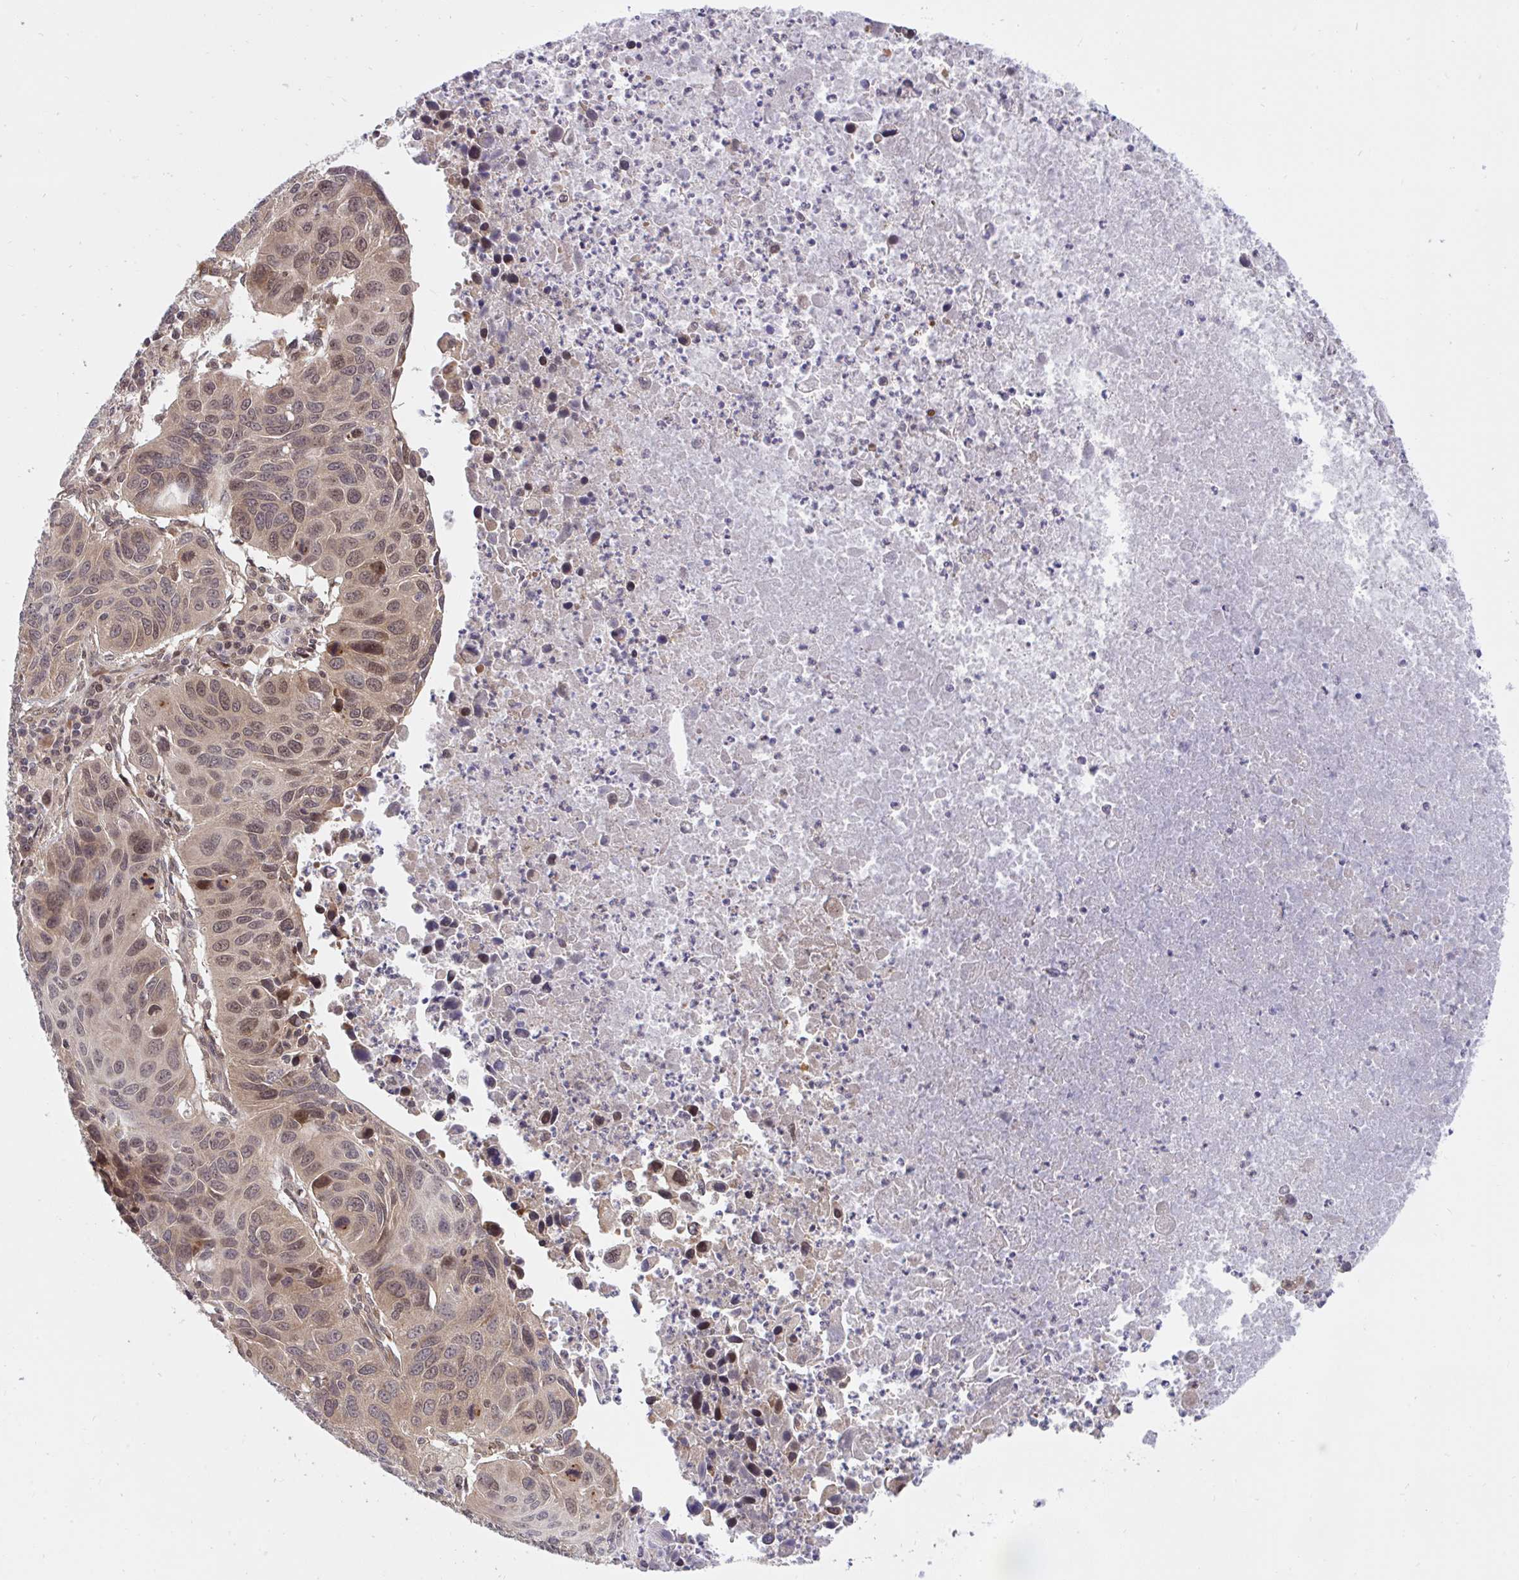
{"staining": {"intensity": "weak", "quantity": ">75%", "location": "cytoplasmic/membranous"}, "tissue": "lung cancer", "cell_type": "Tumor cells", "image_type": "cancer", "snomed": [{"axis": "morphology", "description": "Squamous cell carcinoma, NOS"}, {"axis": "topography", "description": "Lung"}], "caption": "The photomicrograph reveals a brown stain indicating the presence of a protein in the cytoplasmic/membranous of tumor cells in lung squamous cell carcinoma. (Brightfield microscopy of DAB IHC at high magnification).", "gene": "ERI1", "patient": {"sex": "female", "age": 61}}